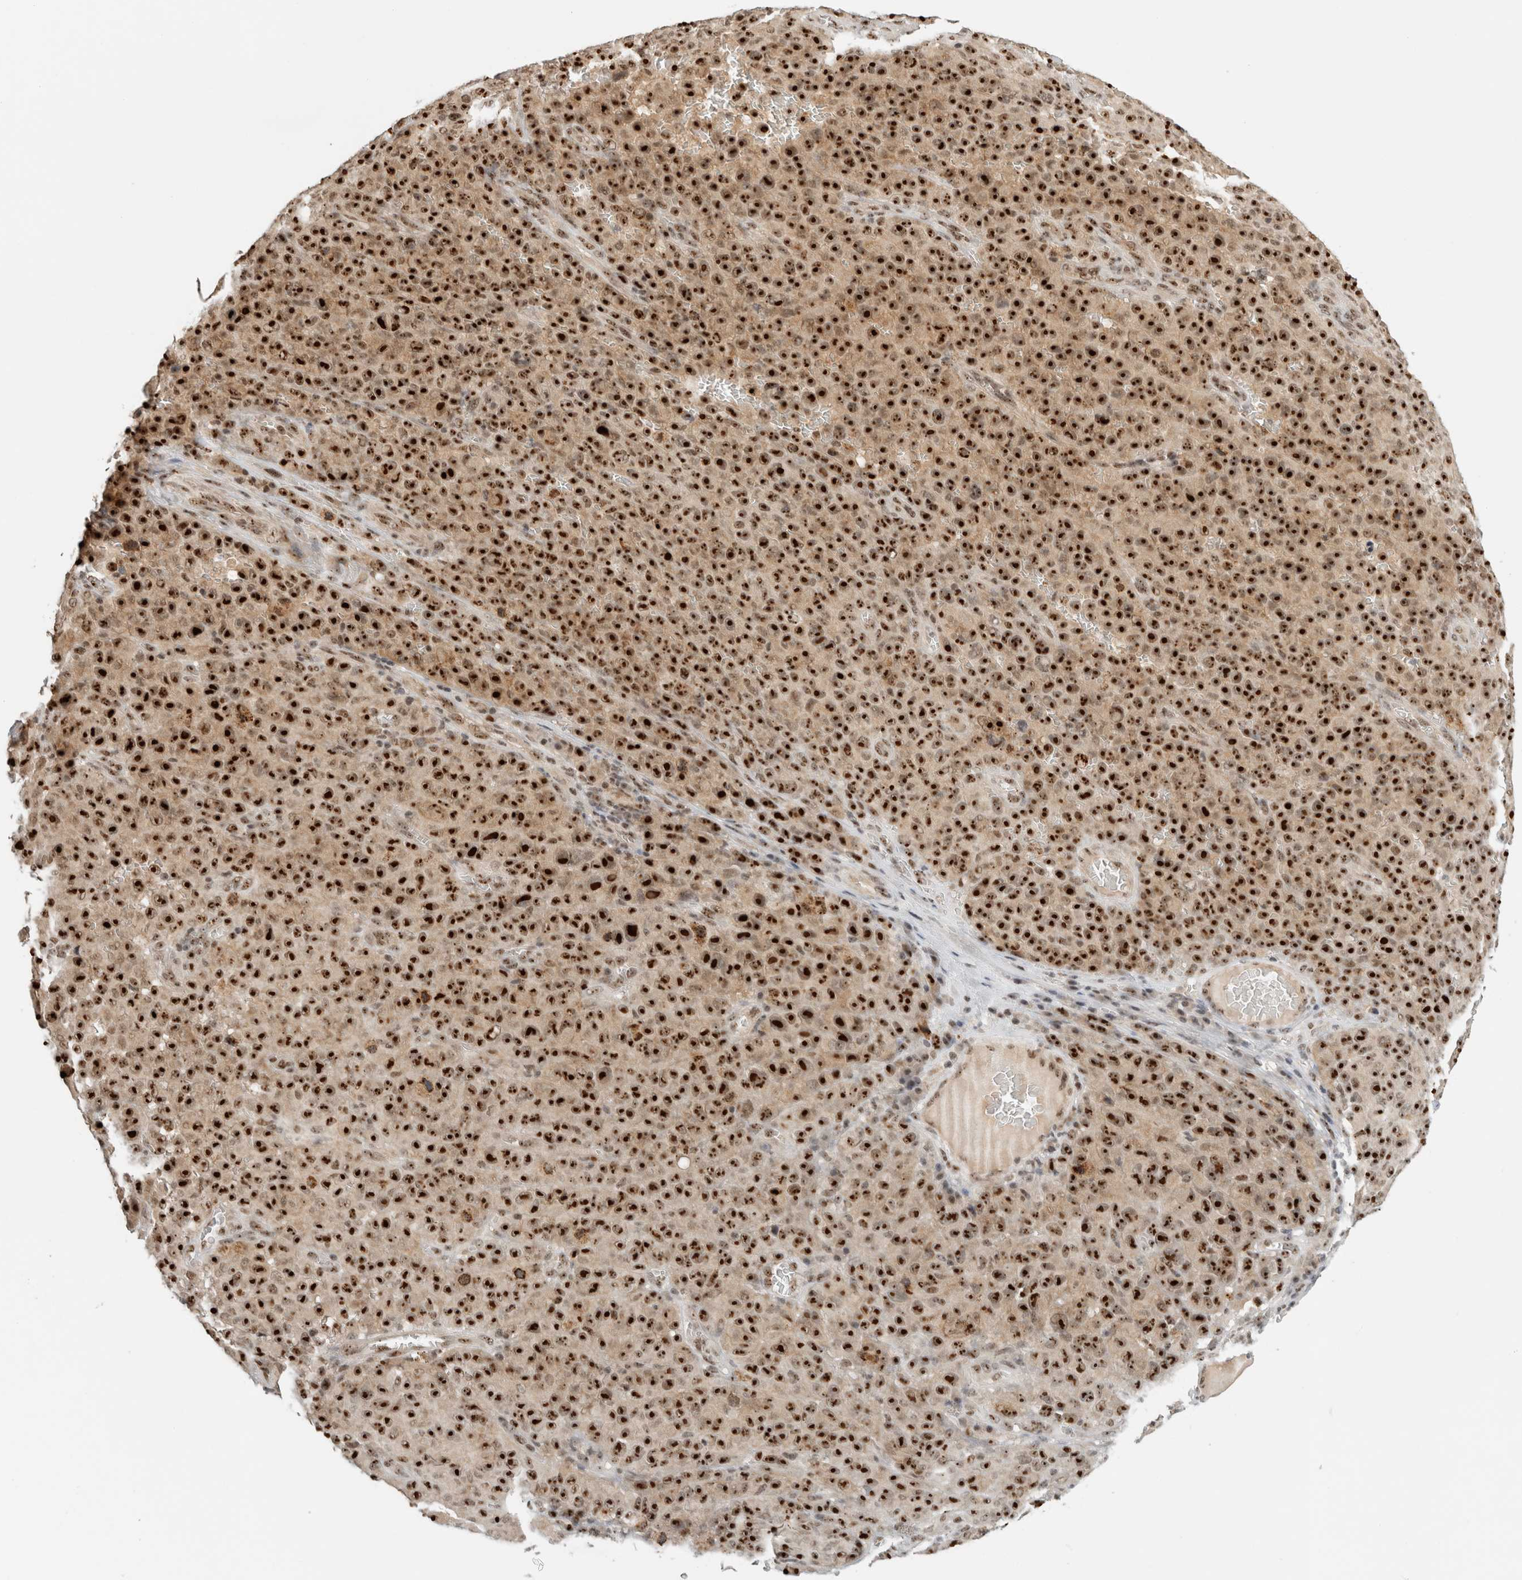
{"staining": {"intensity": "strong", "quantity": ">75%", "location": "nuclear"}, "tissue": "melanoma", "cell_type": "Tumor cells", "image_type": "cancer", "snomed": [{"axis": "morphology", "description": "Malignant melanoma, NOS"}, {"axis": "topography", "description": "Skin"}], "caption": "This micrograph demonstrates immunohistochemistry (IHC) staining of human malignant melanoma, with high strong nuclear positivity in approximately >75% of tumor cells.", "gene": "EBNA1BP2", "patient": {"sex": "female", "age": 82}}